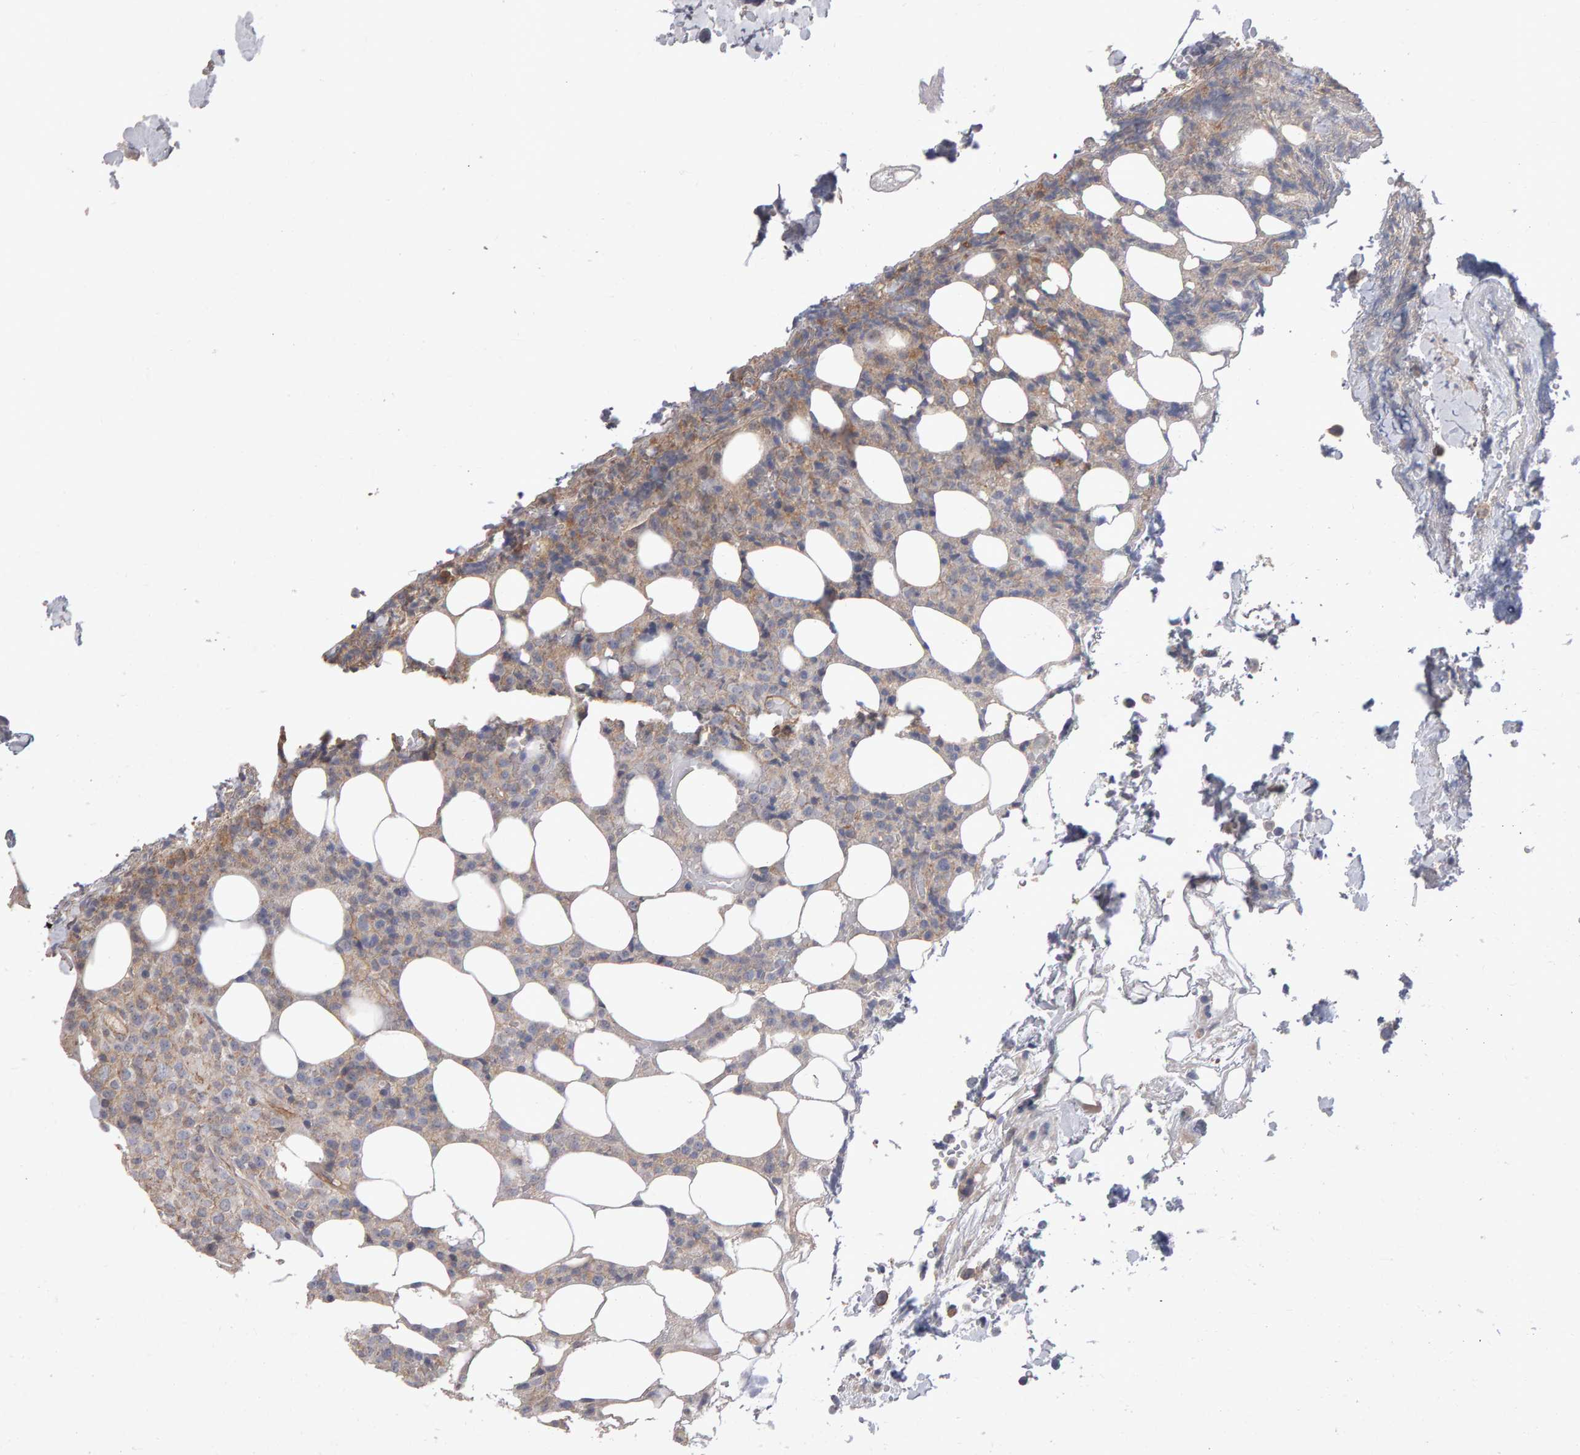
{"staining": {"intensity": "weak", "quantity": "25%-75%", "location": "cytoplasmic/membranous"}, "tissue": "lymphoma", "cell_type": "Tumor cells", "image_type": "cancer", "snomed": [{"axis": "morphology", "description": "Malignant lymphoma, non-Hodgkin's type, High grade"}, {"axis": "topography", "description": "Lymph node"}], "caption": "About 25%-75% of tumor cells in human high-grade malignant lymphoma, non-Hodgkin's type display weak cytoplasmic/membranous protein positivity as visualized by brown immunohistochemical staining.", "gene": "SCRIB", "patient": {"sex": "male", "age": 13}}